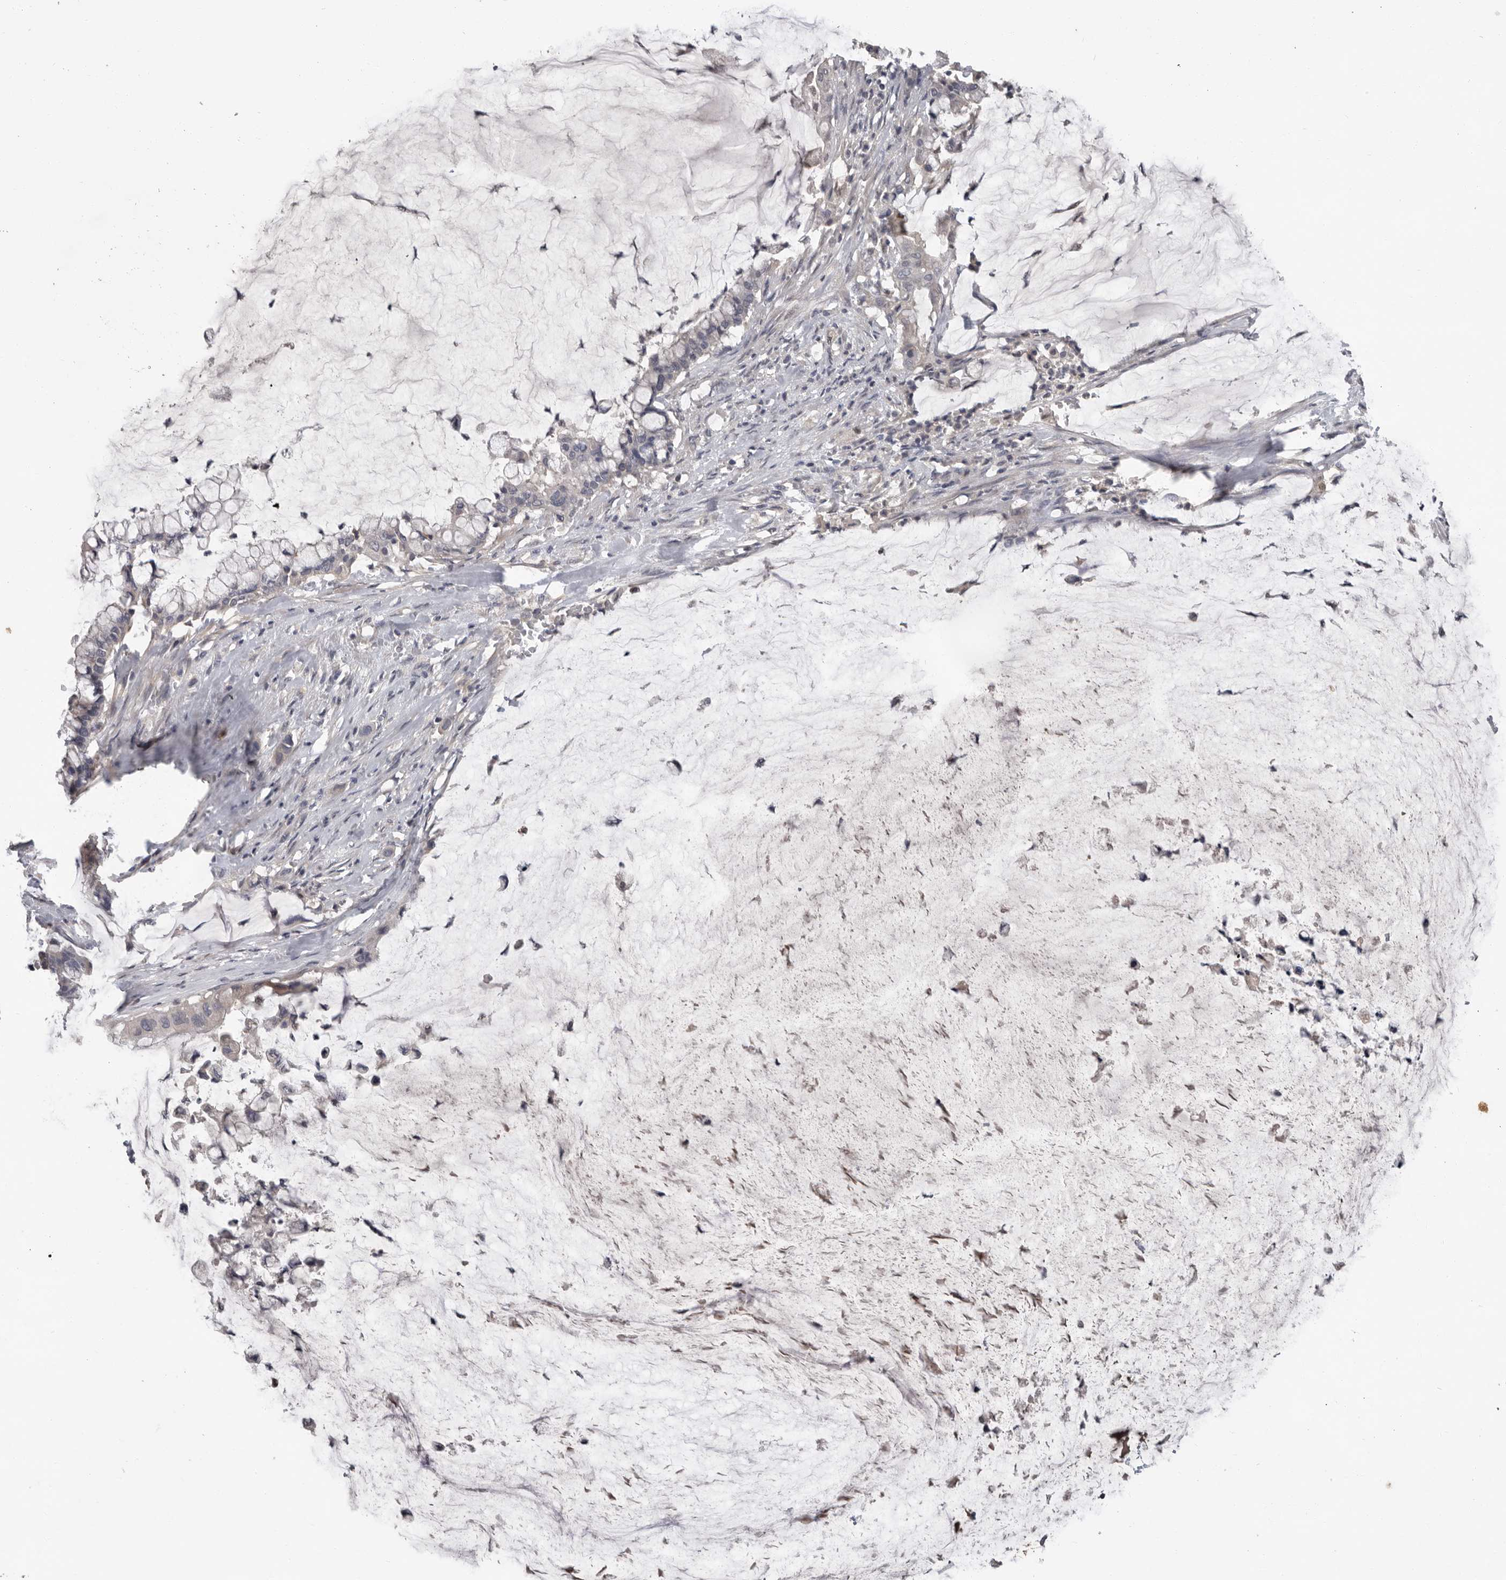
{"staining": {"intensity": "negative", "quantity": "none", "location": "none"}, "tissue": "pancreatic cancer", "cell_type": "Tumor cells", "image_type": "cancer", "snomed": [{"axis": "morphology", "description": "Adenocarcinoma, NOS"}, {"axis": "topography", "description": "Pancreas"}], "caption": "An immunohistochemistry photomicrograph of pancreatic cancer is shown. There is no staining in tumor cells of pancreatic cancer. Nuclei are stained in blue.", "gene": "MTF1", "patient": {"sex": "male", "age": 41}}